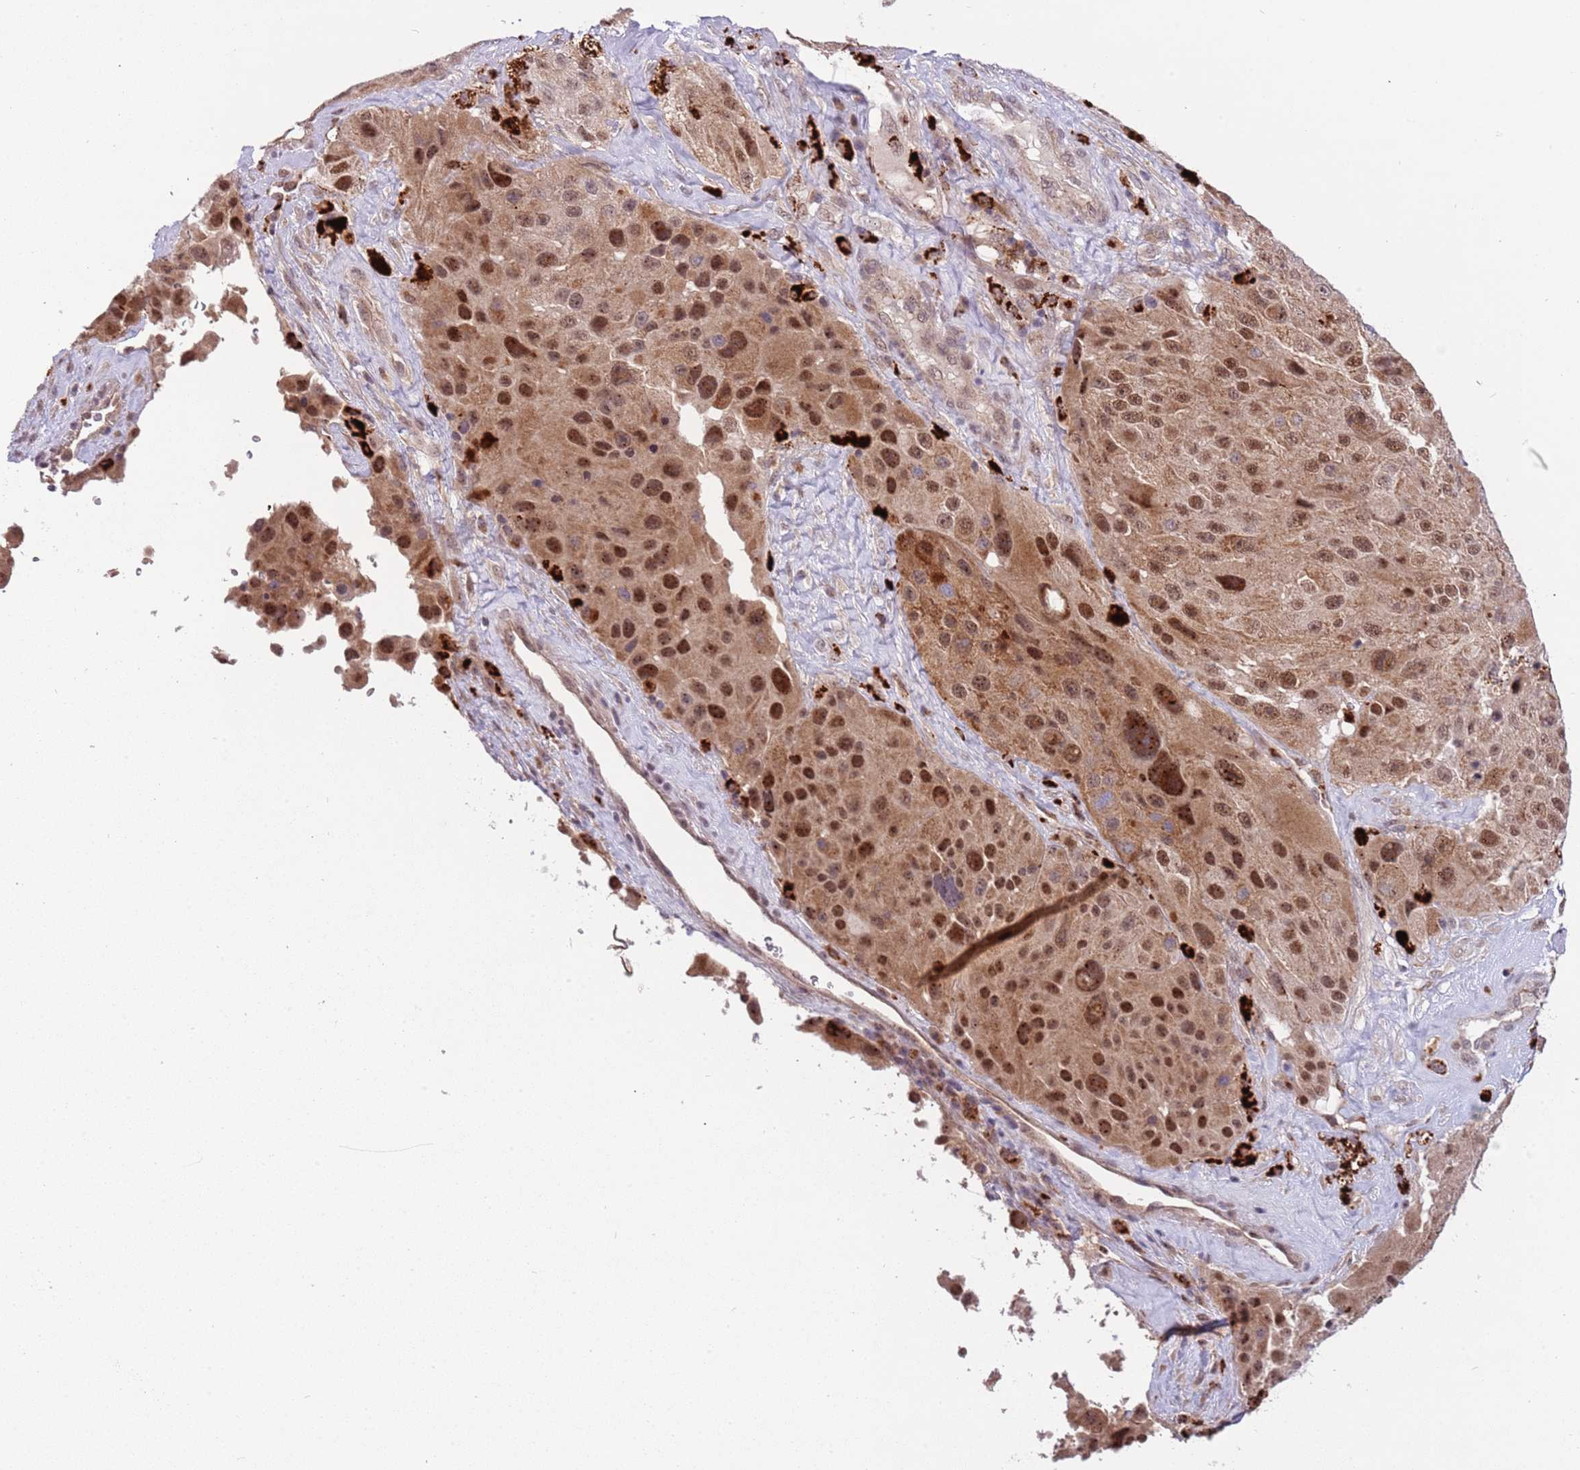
{"staining": {"intensity": "moderate", "quantity": ">75%", "location": "cytoplasmic/membranous,nuclear"}, "tissue": "melanoma", "cell_type": "Tumor cells", "image_type": "cancer", "snomed": [{"axis": "morphology", "description": "Malignant melanoma, Metastatic site"}, {"axis": "topography", "description": "Lymph node"}], "caption": "A high-resolution histopathology image shows immunohistochemistry (IHC) staining of melanoma, which displays moderate cytoplasmic/membranous and nuclear positivity in about >75% of tumor cells.", "gene": "TRIM27", "patient": {"sex": "male", "age": 62}}